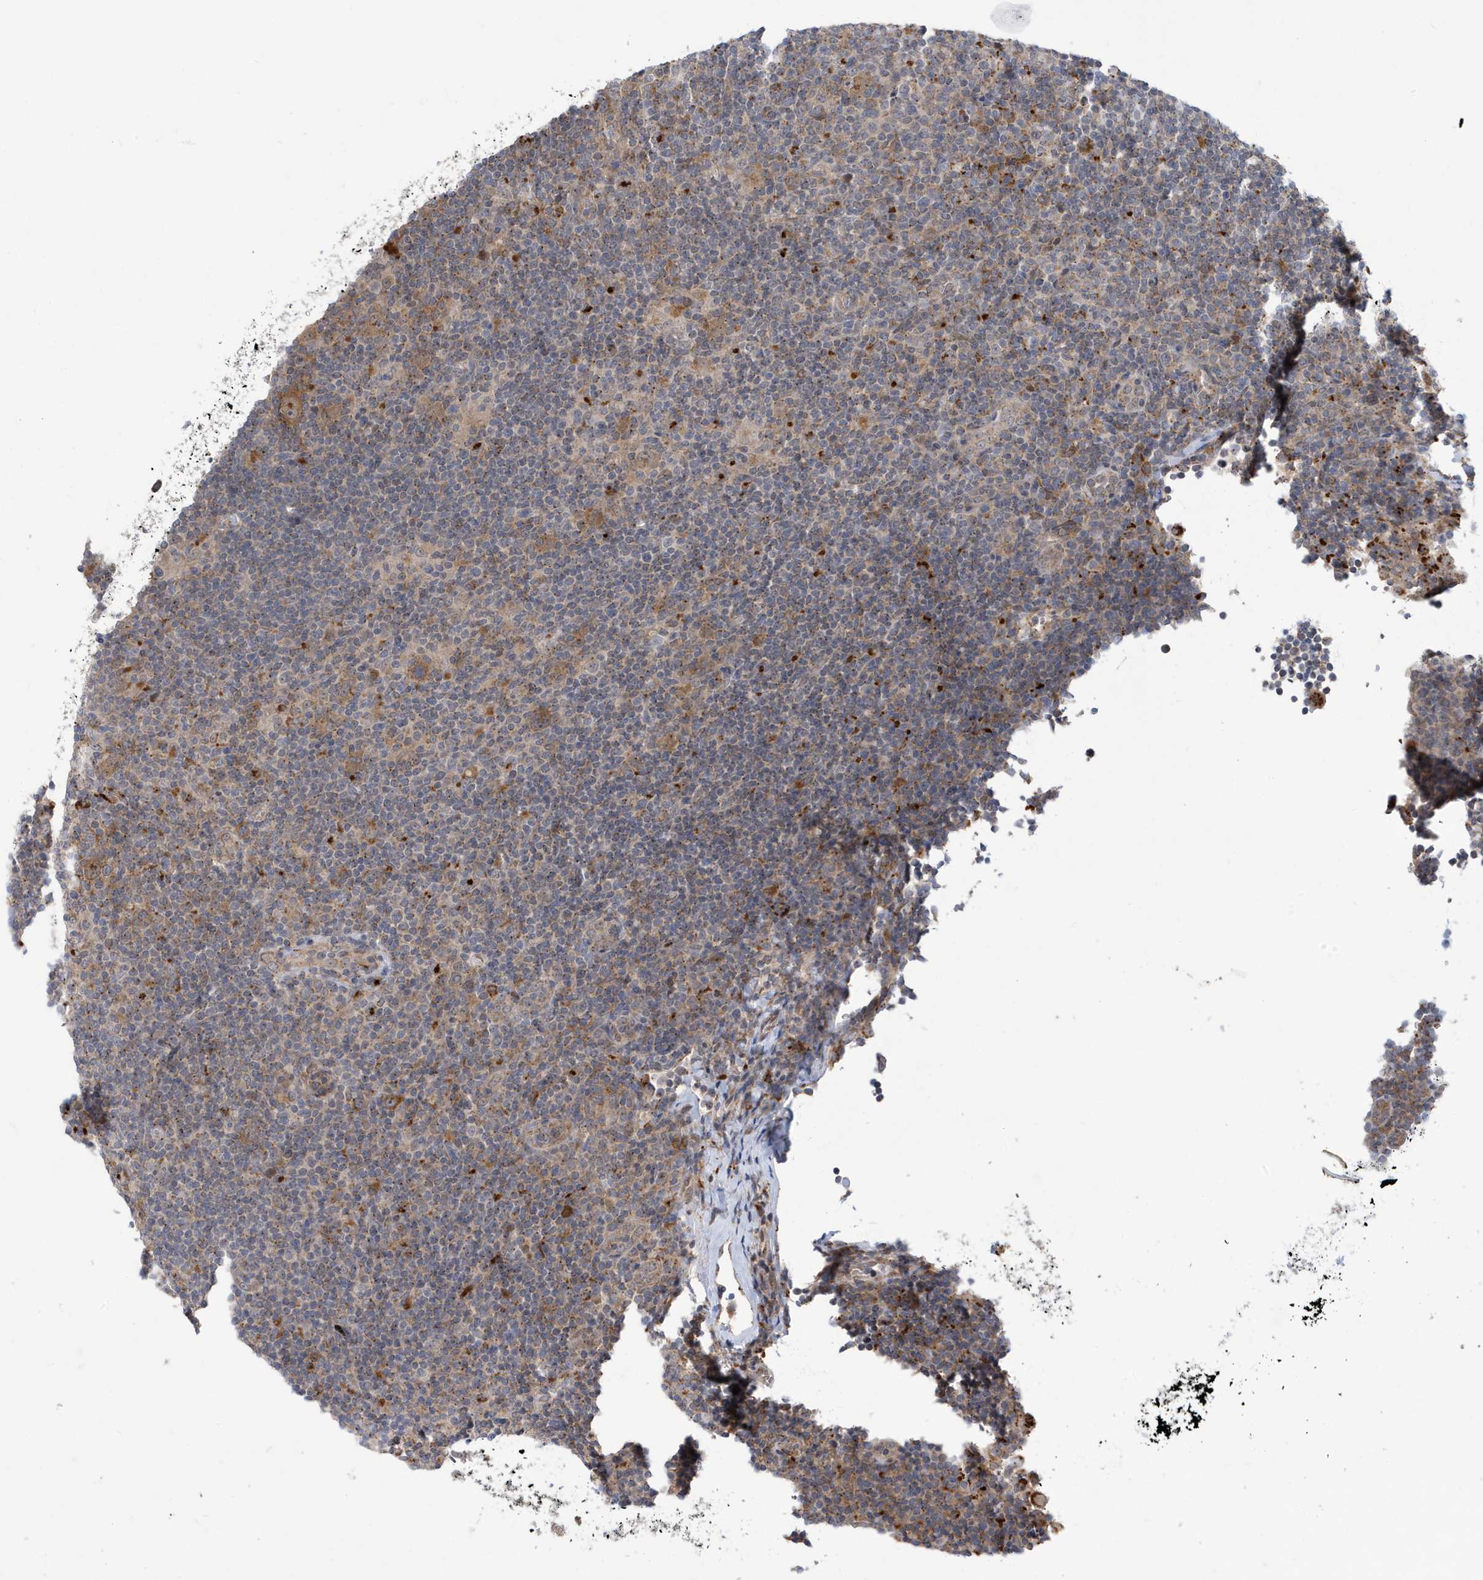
{"staining": {"intensity": "moderate", "quantity": ">75%", "location": "cytoplasmic/membranous"}, "tissue": "lymphoma", "cell_type": "Tumor cells", "image_type": "cancer", "snomed": [{"axis": "morphology", "description": "Hodgkin's disease, NOS"}, {"axis": "topography", "description": "Lymph node"}], "caption": "Lymphoma stained with a brown dye reveals moderate cytoplasmic/membranous positive staining in approximately >75% of tumor cells.", "gene": "ZNF507", "patient": {"sex": "female", "age": 57}}